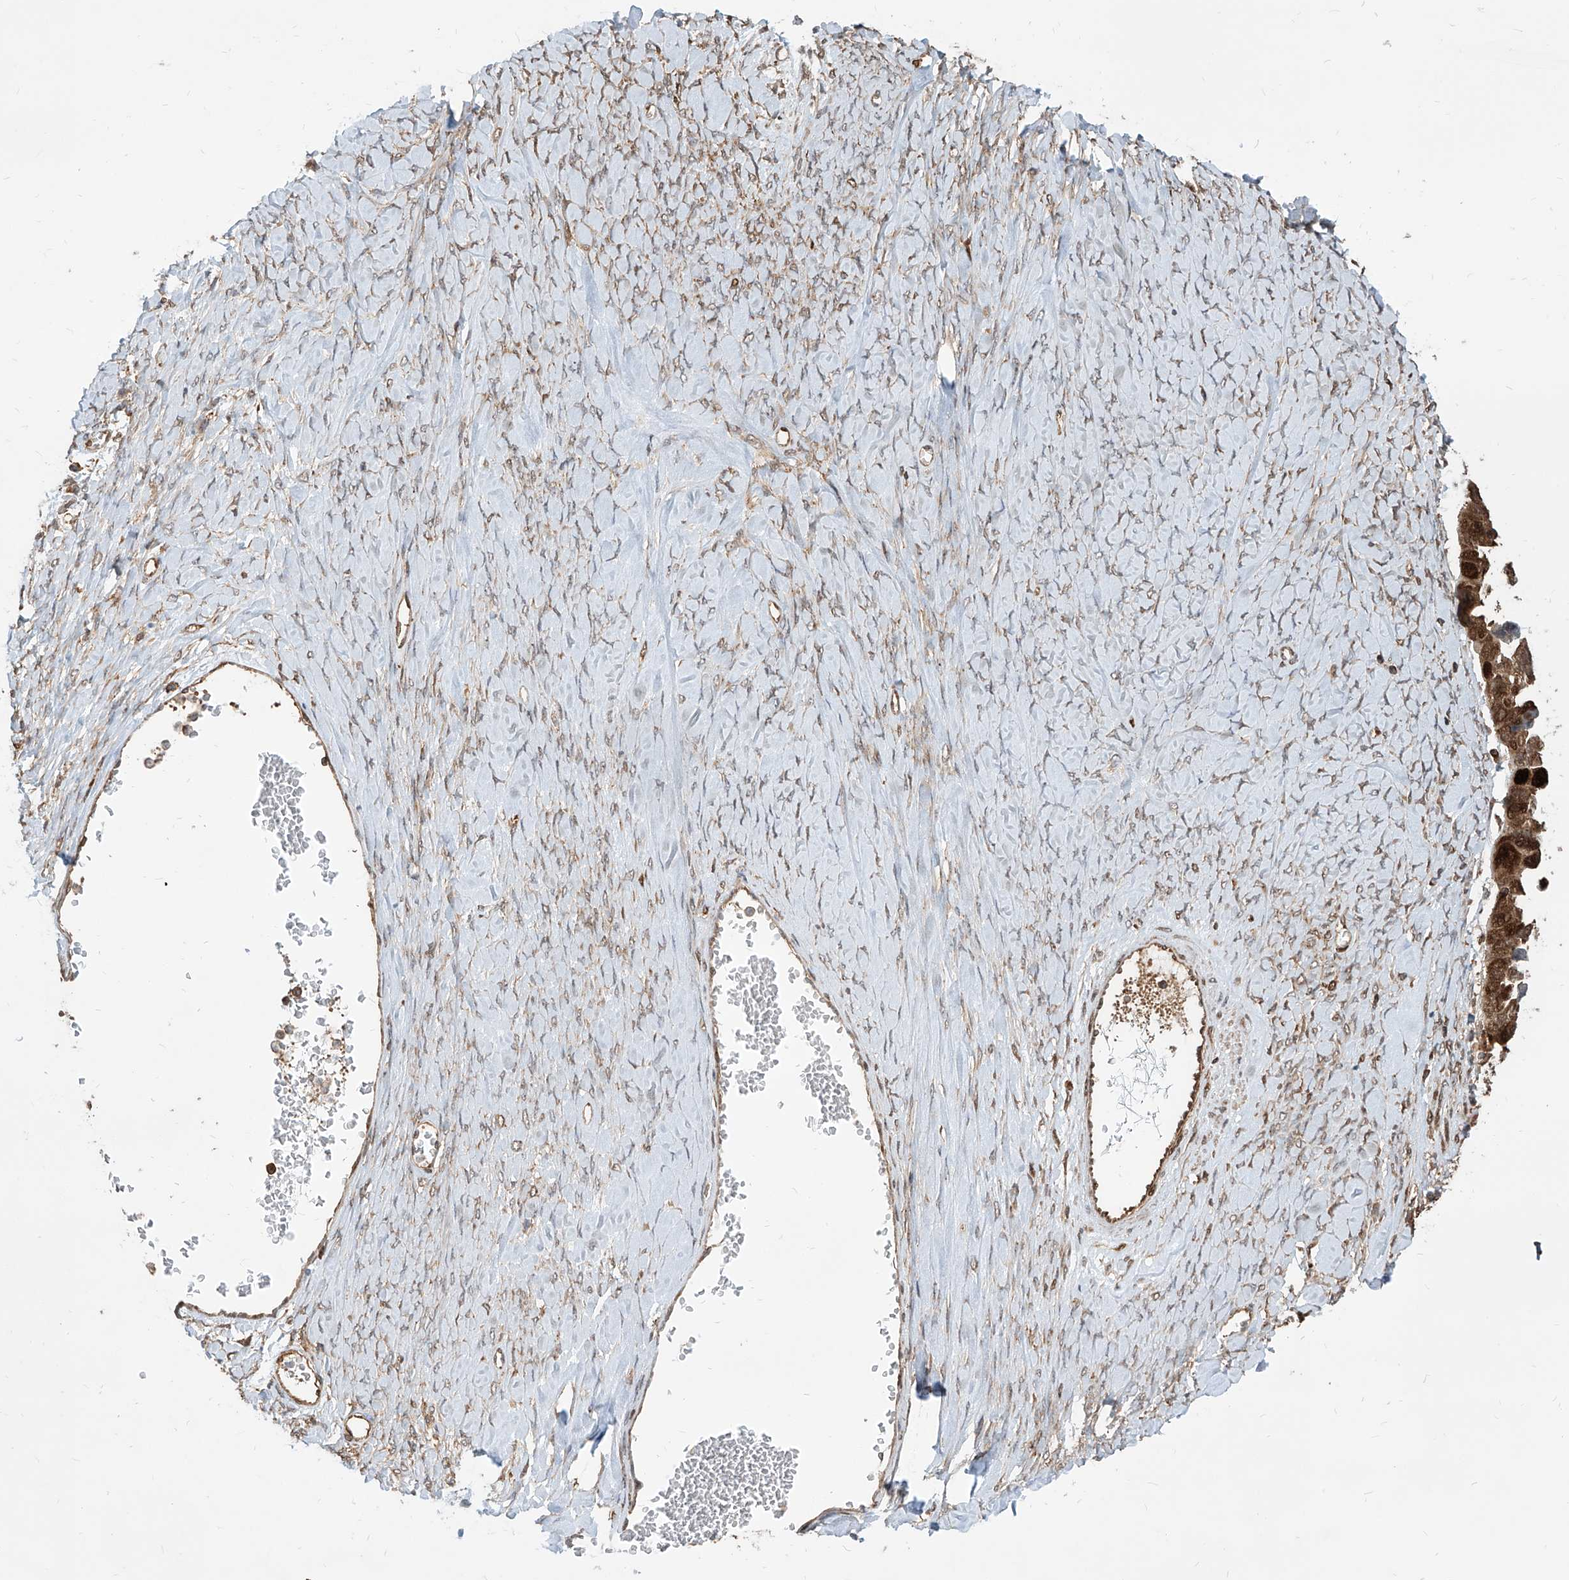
{"staining": {"intensity": "strong", "quantity": ">75%", "location": "cytoplasmic/membranous,nuclear"}, "tissue": "ovarian cancer", "cell_type": "Tumor cells", "image_type": "cancer", "snomed": [{"axis": "morphology", "description": "Cystadenocarcinoma, serous, NOS"}, {"axis": "topography", "description": "Ovary"}], "caption": "A photomicrograph of ovarian cancer stained for a protein displays strong cytoplasmic/membranous and nuclear brown staining in tumor cells.", "gene": "MAGED2", "patient": {"sex": "female", "age": 79}}